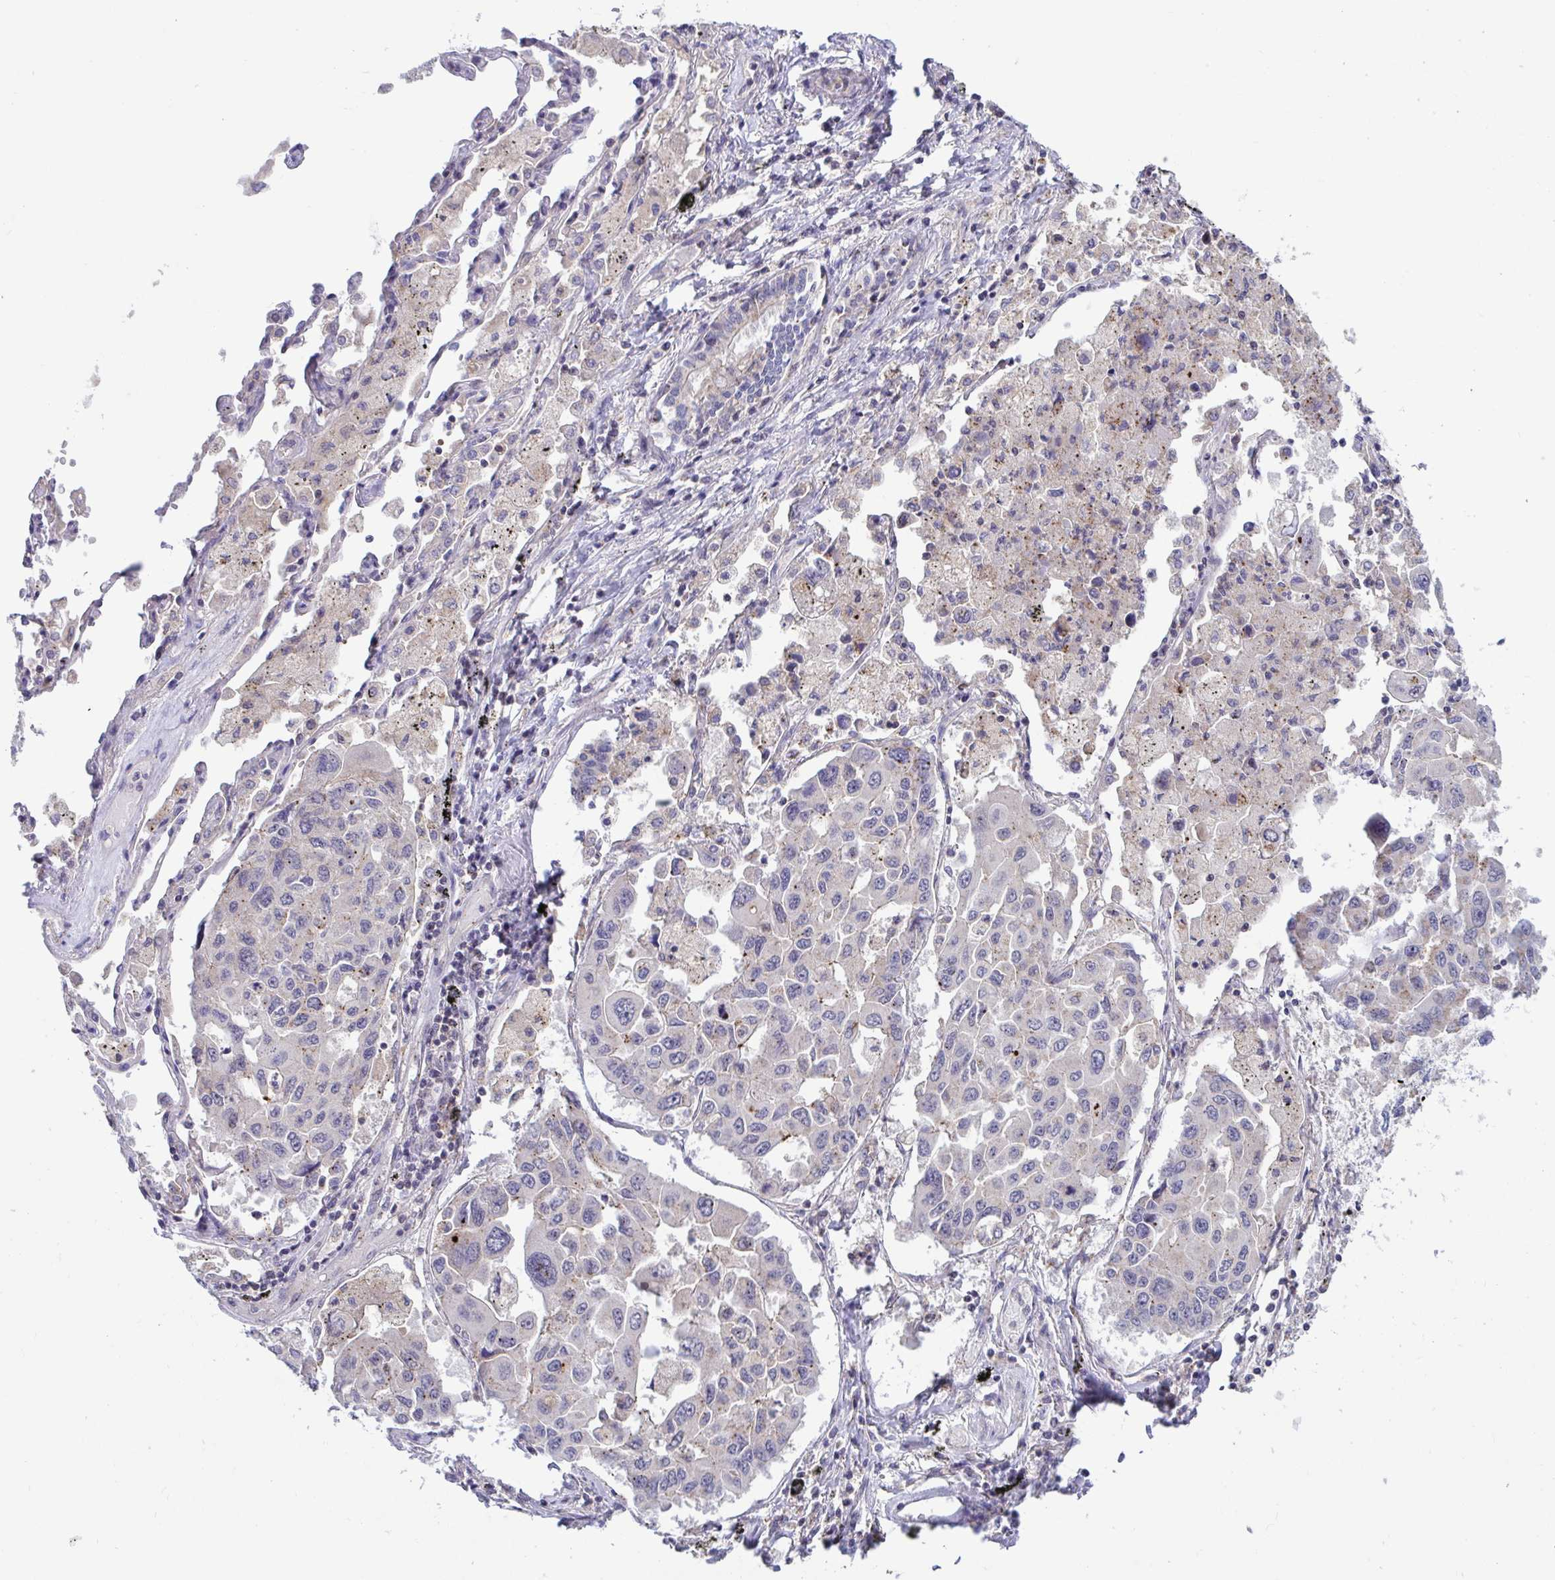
{"staining": {"intensity": "weak", "quantity": "25%-75%", "location": "cytoplasmic/membranous"}, "tissue": "lung cancer", "cell_type": "Tumor cells", "image_type": "cancer", "snomed": [{"axis": "morphology", "description": "Adenocarcinoma, NOS"}, {"axis": "topography", "description": "Lung"}], "caption": "Lung cancer tissue reveals weak cytoplasmic/membranous staining in approximately 25%-75% of tumor cells, visualized by immunohistochemistry.", "gene": "IST1", "patient": {"sex": "male", "age": 64}}